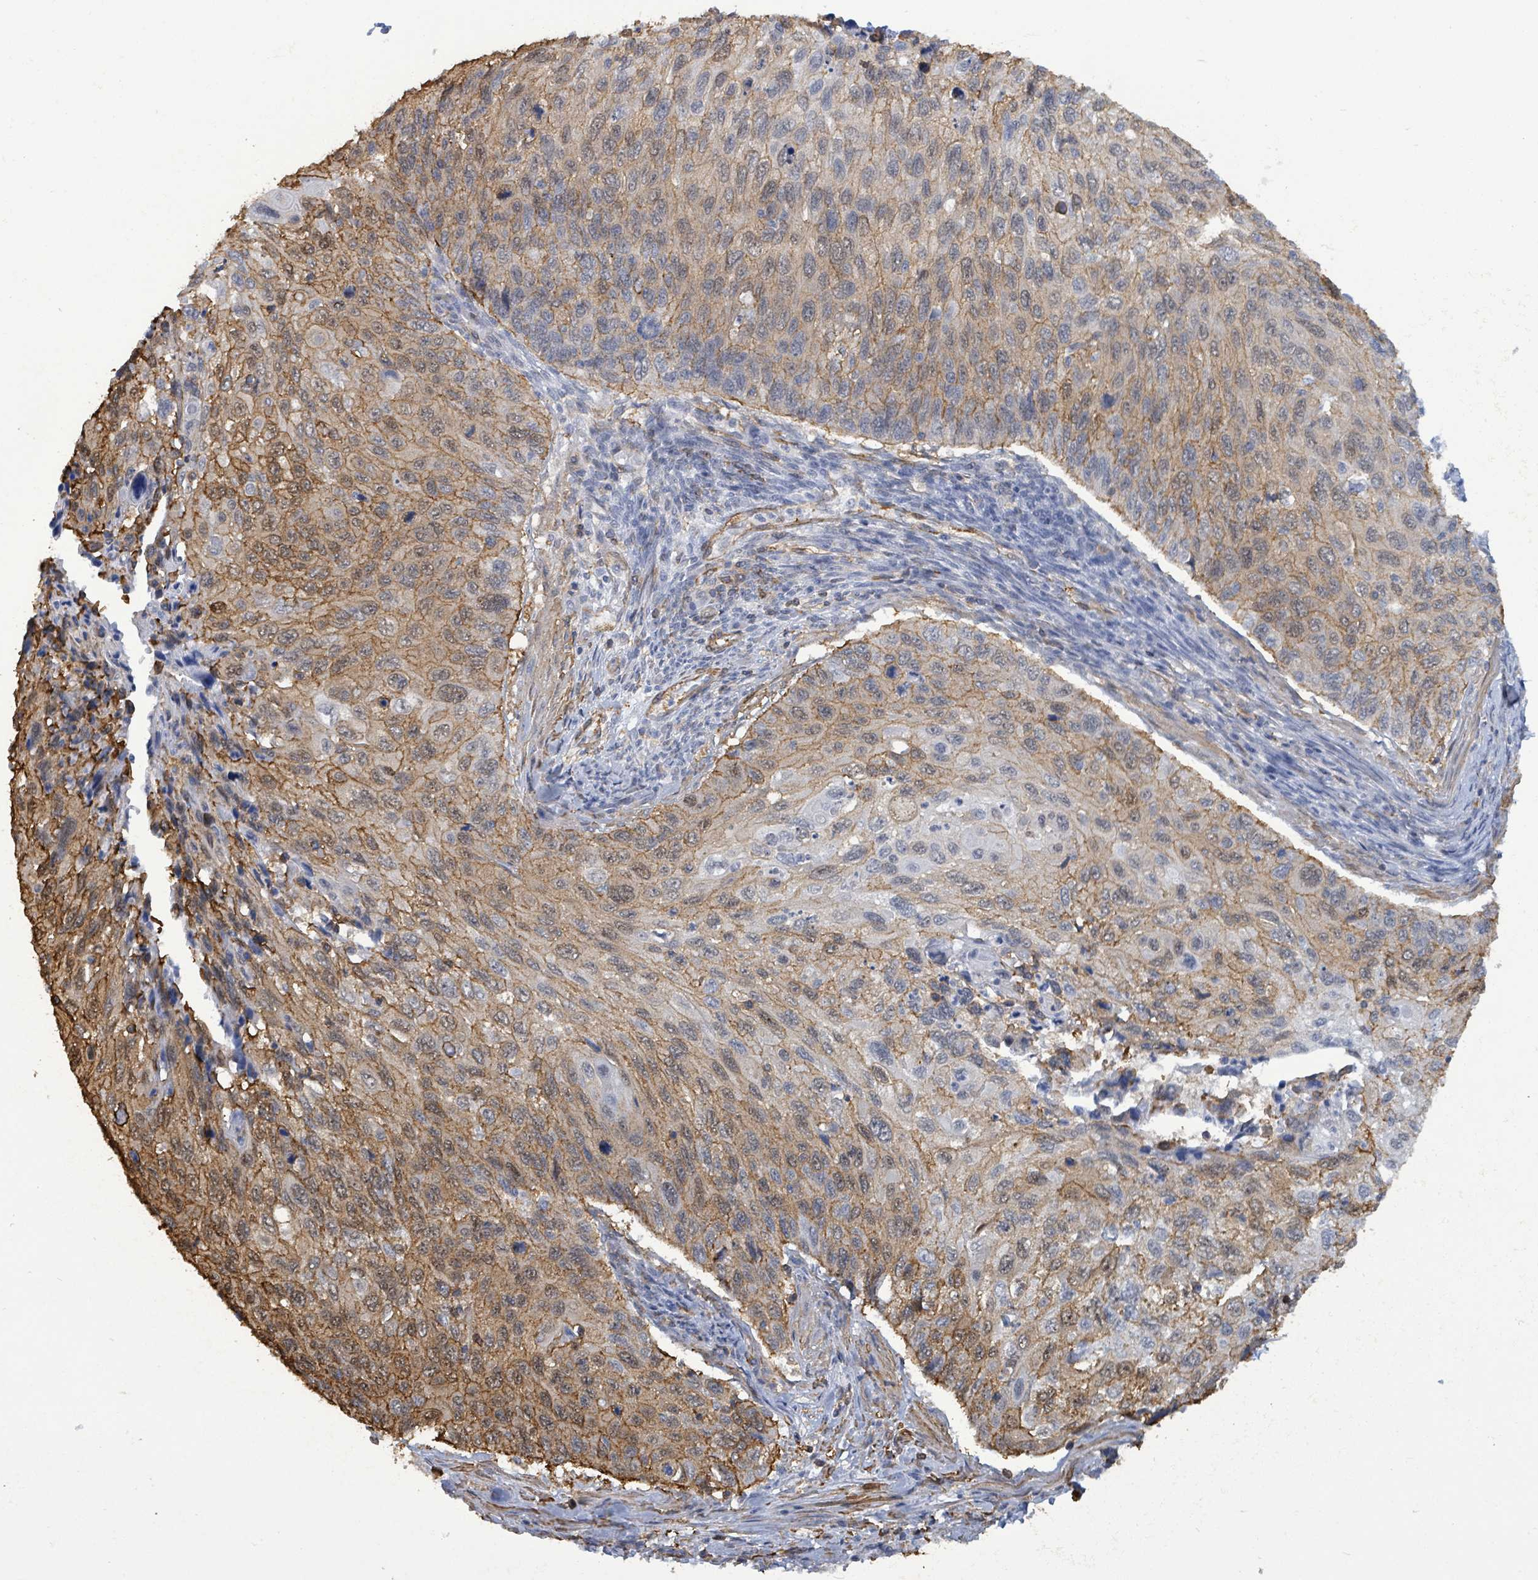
{"staining": {"intensity": "moderate", "quantity": "25%-75%", "location": "cytoplasmic/membranous"}, "tissue": "cervical cancer", "cell_type": "Tumor cells", "image_type": "cancer", "snomed": [{"axis": "morphology", "description": "Squamous cell carcinoma, NOS"}, {"axis": "topography", "description": "Cervix"}], "caption": "Cervical cancer tissue shows moderate cytoplasmic/membranous expression in approximately 25%-75% of tumor cells", "gene": "PRKRIP1", "patient": {"sex": "female", "age": 70}}